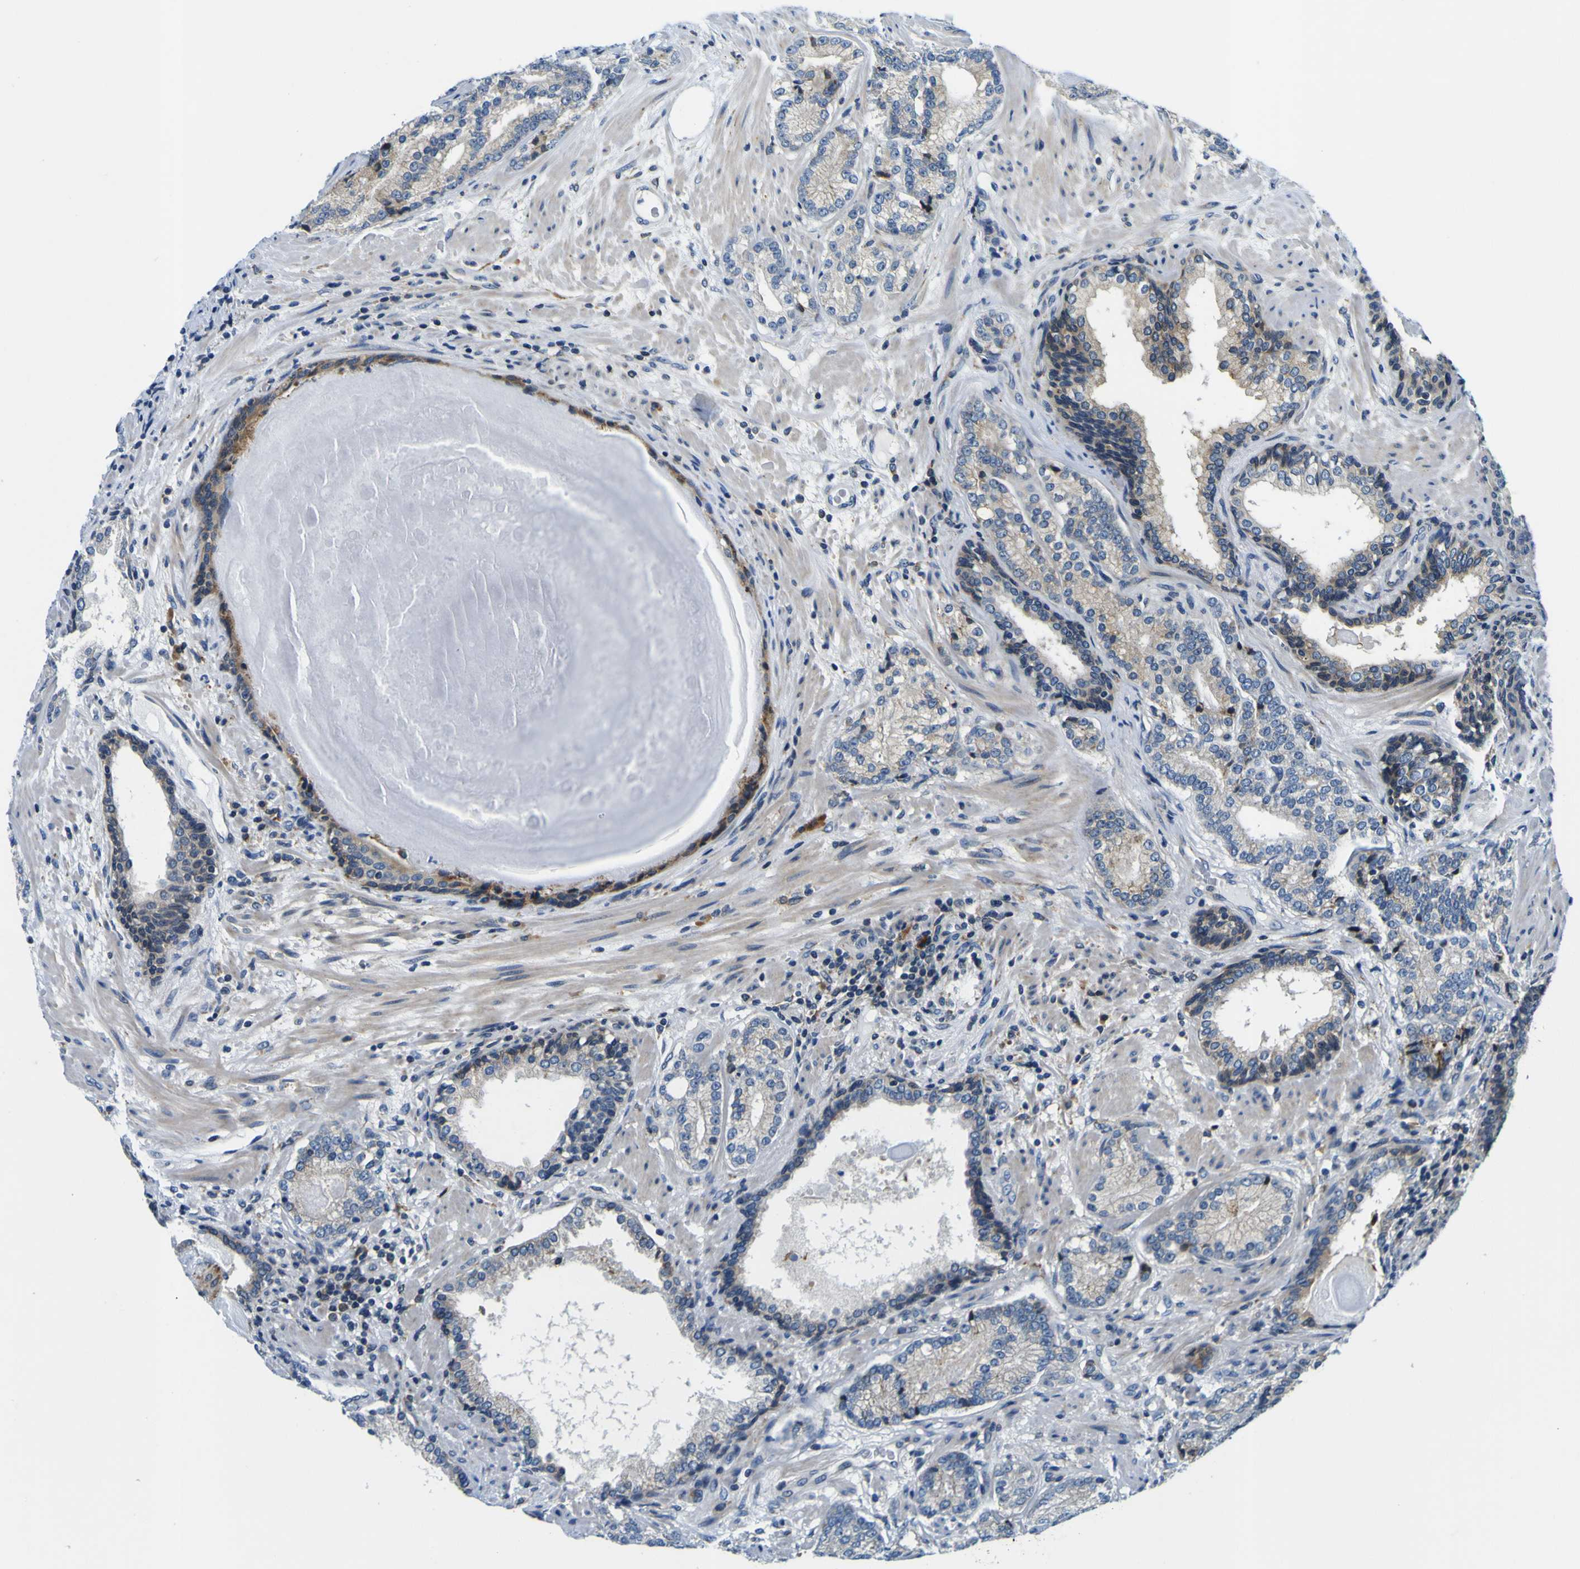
{"staining": {"intensity": "weak", "quantity": "<25%", "location": "cytoplasmic/membranous"}, "tissue": "prostate cancer", "cell_type": "Tumor cells", "image_type": "cancer", "snomed": [{"axis": "morphology", "description": "Adenocarcinoma, High grade"}, {"axis": "topography", "description": "Prostate"}], "caption": "High power microscopy image of an IHC micrograph of prostate cancer (adenocarcinoma (high-grade)), revealing no significant positivity in tumor cells.", "gene": "NLRP3", "patient": {"sex": "male", "age": 61}}